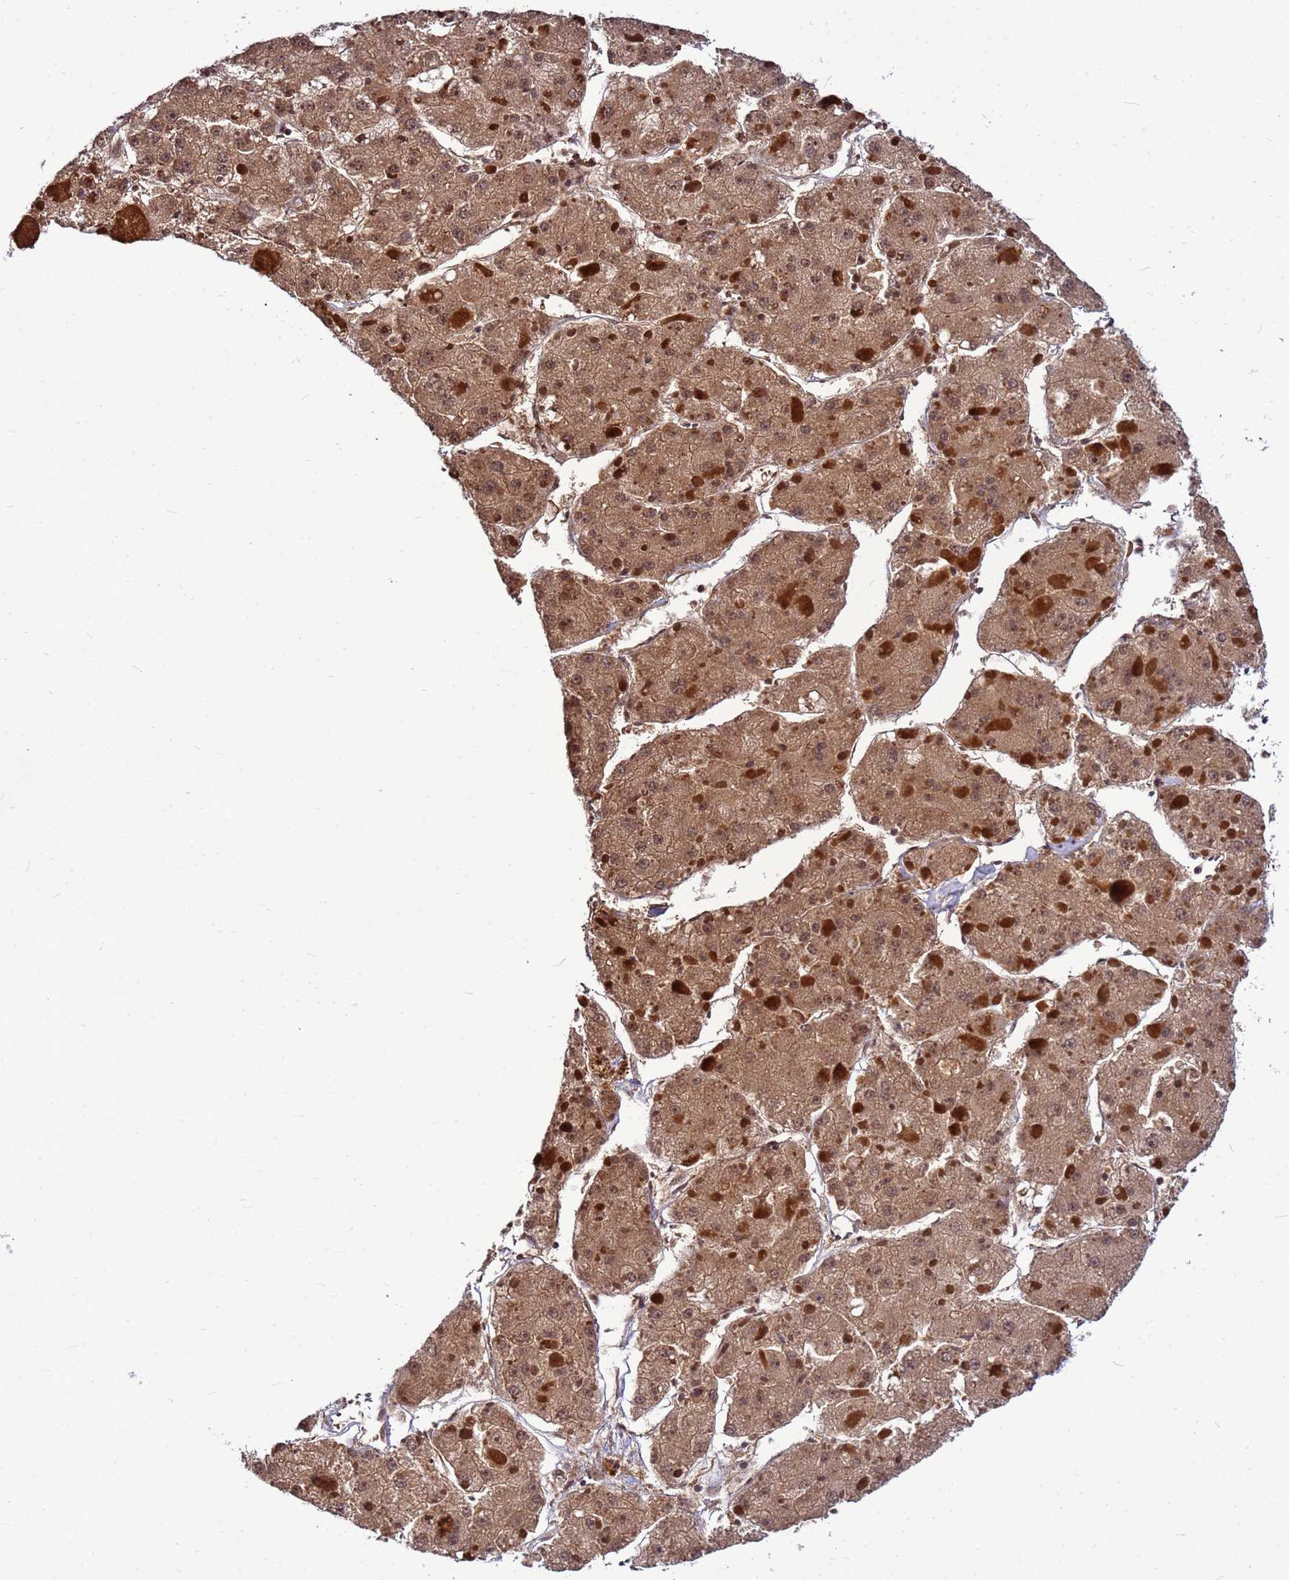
{"staining": {"intensity": "moderate", "quantity": ">75%", "location": "cytoplasmic/membranous"}, "tissue": "liver cancer", "cell_type": "Tumor cells", "image_type": "cancer", "snomed": [{"axis": "morphology", "description": "Carcinoma, Hepatocellular, NOS"}, {"axis": "topography", "description": "Liver"}], "caption": "Moderate cytoplasmic/membranous protein expression is identified in approximately >75% of tumor cells in liver hepatocellular carcinoma.", "gene": "NCBP2", "patient": {"sex": "female", "age": 73}}